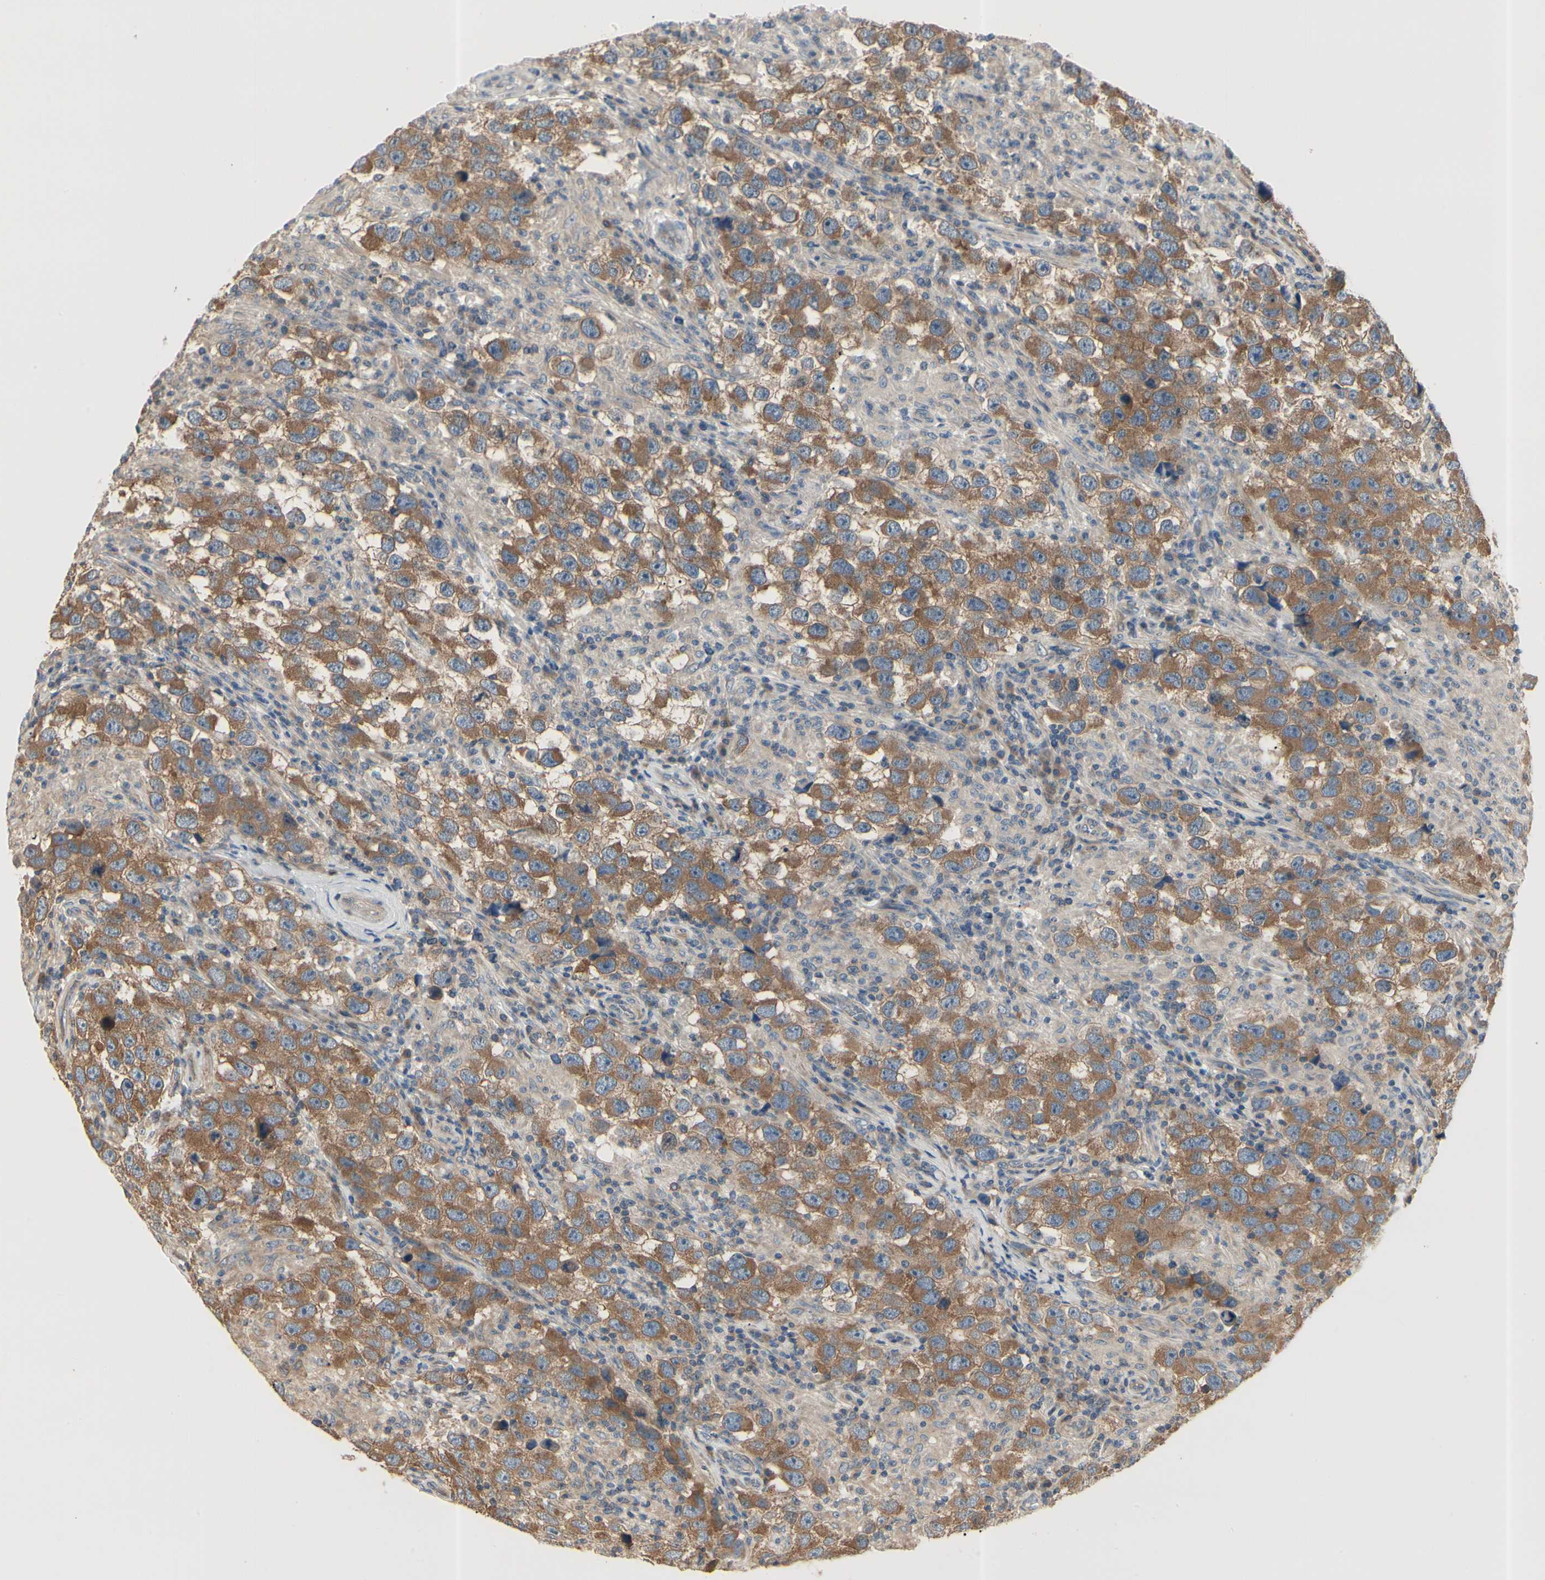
{"staining": {"intensity": "moderate", "quantity": ">75%", "location": "cytoplasmic/membranous"}, "tissue": "testis cancer", "cell_type": "Tumor cells", "image_type": "cancer", "snomed": [{"axis": "morphology", "description": "Carcinoma, Embryonal, NOS"}, {"axis": "topography", "description": "Testis"}], "caption": "Immunohistochemical staining of human testis cancer displays medium levels of moderate cytoplasmic/membranous protein expression in approximately >75% of tumor cells.", "gene": "IRAG1", "patient": {"sex": "male", "age": 21}}